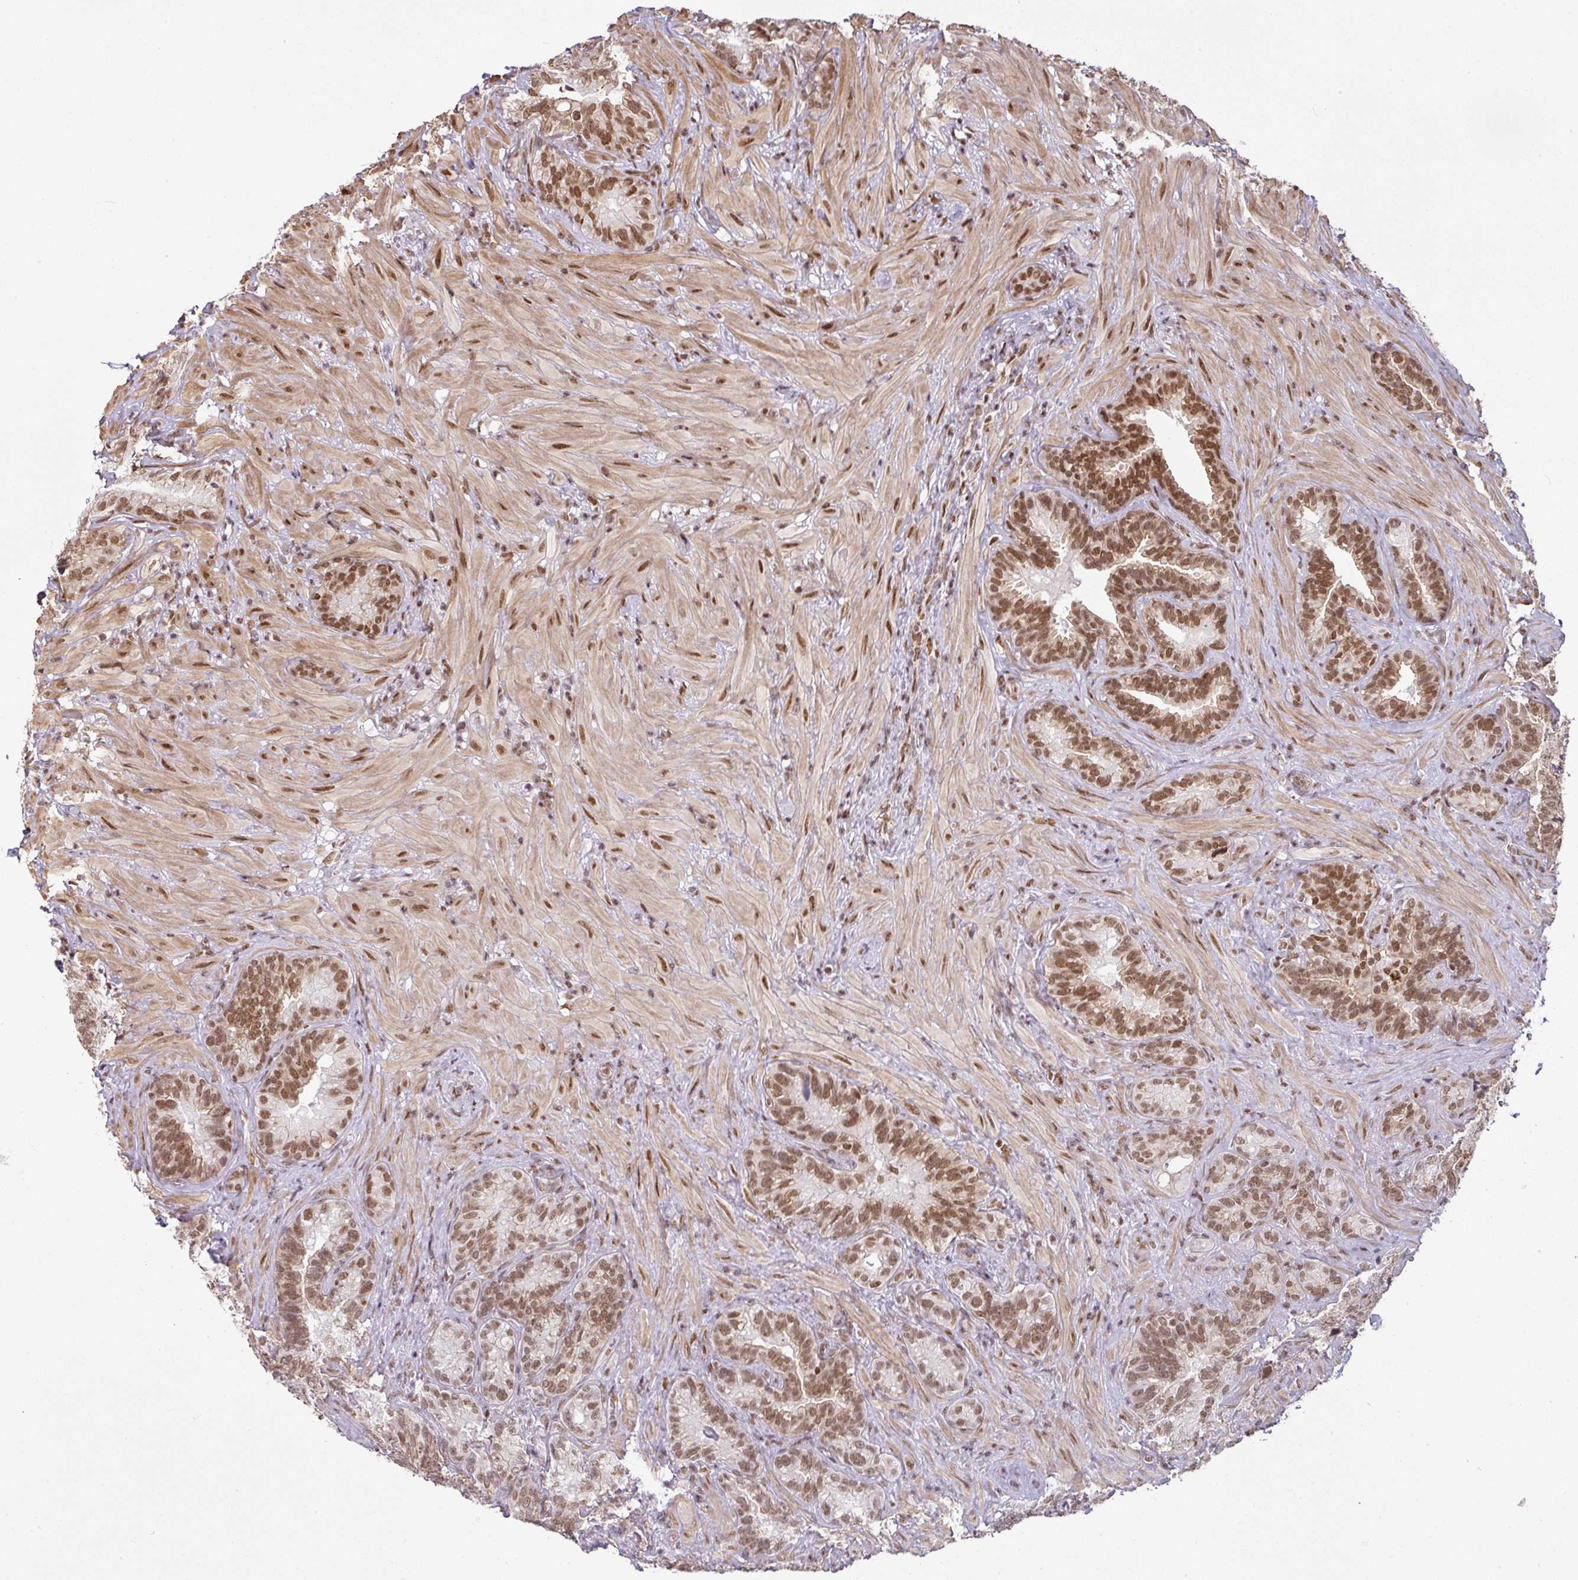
{"staining": {"intensity": "moderate", "quantity": ">75%", "location": "nuclear"}, "tissue": "seminal vesicle", "cell_type": "Glandular cells", "image_type": "normal", "snomed": [{"axis": "morphology", "description": "Normal tissue, NOS"}, {"axis": "topography", "description": "Seminal veicle"}], "caption": "Seminal vesicle stained with a brown dye reveals moderate nuclear positive expression in about >75% of glandular cells.", "gene": "NCOA5", "patient": {"sex": "male", "age": 68}}